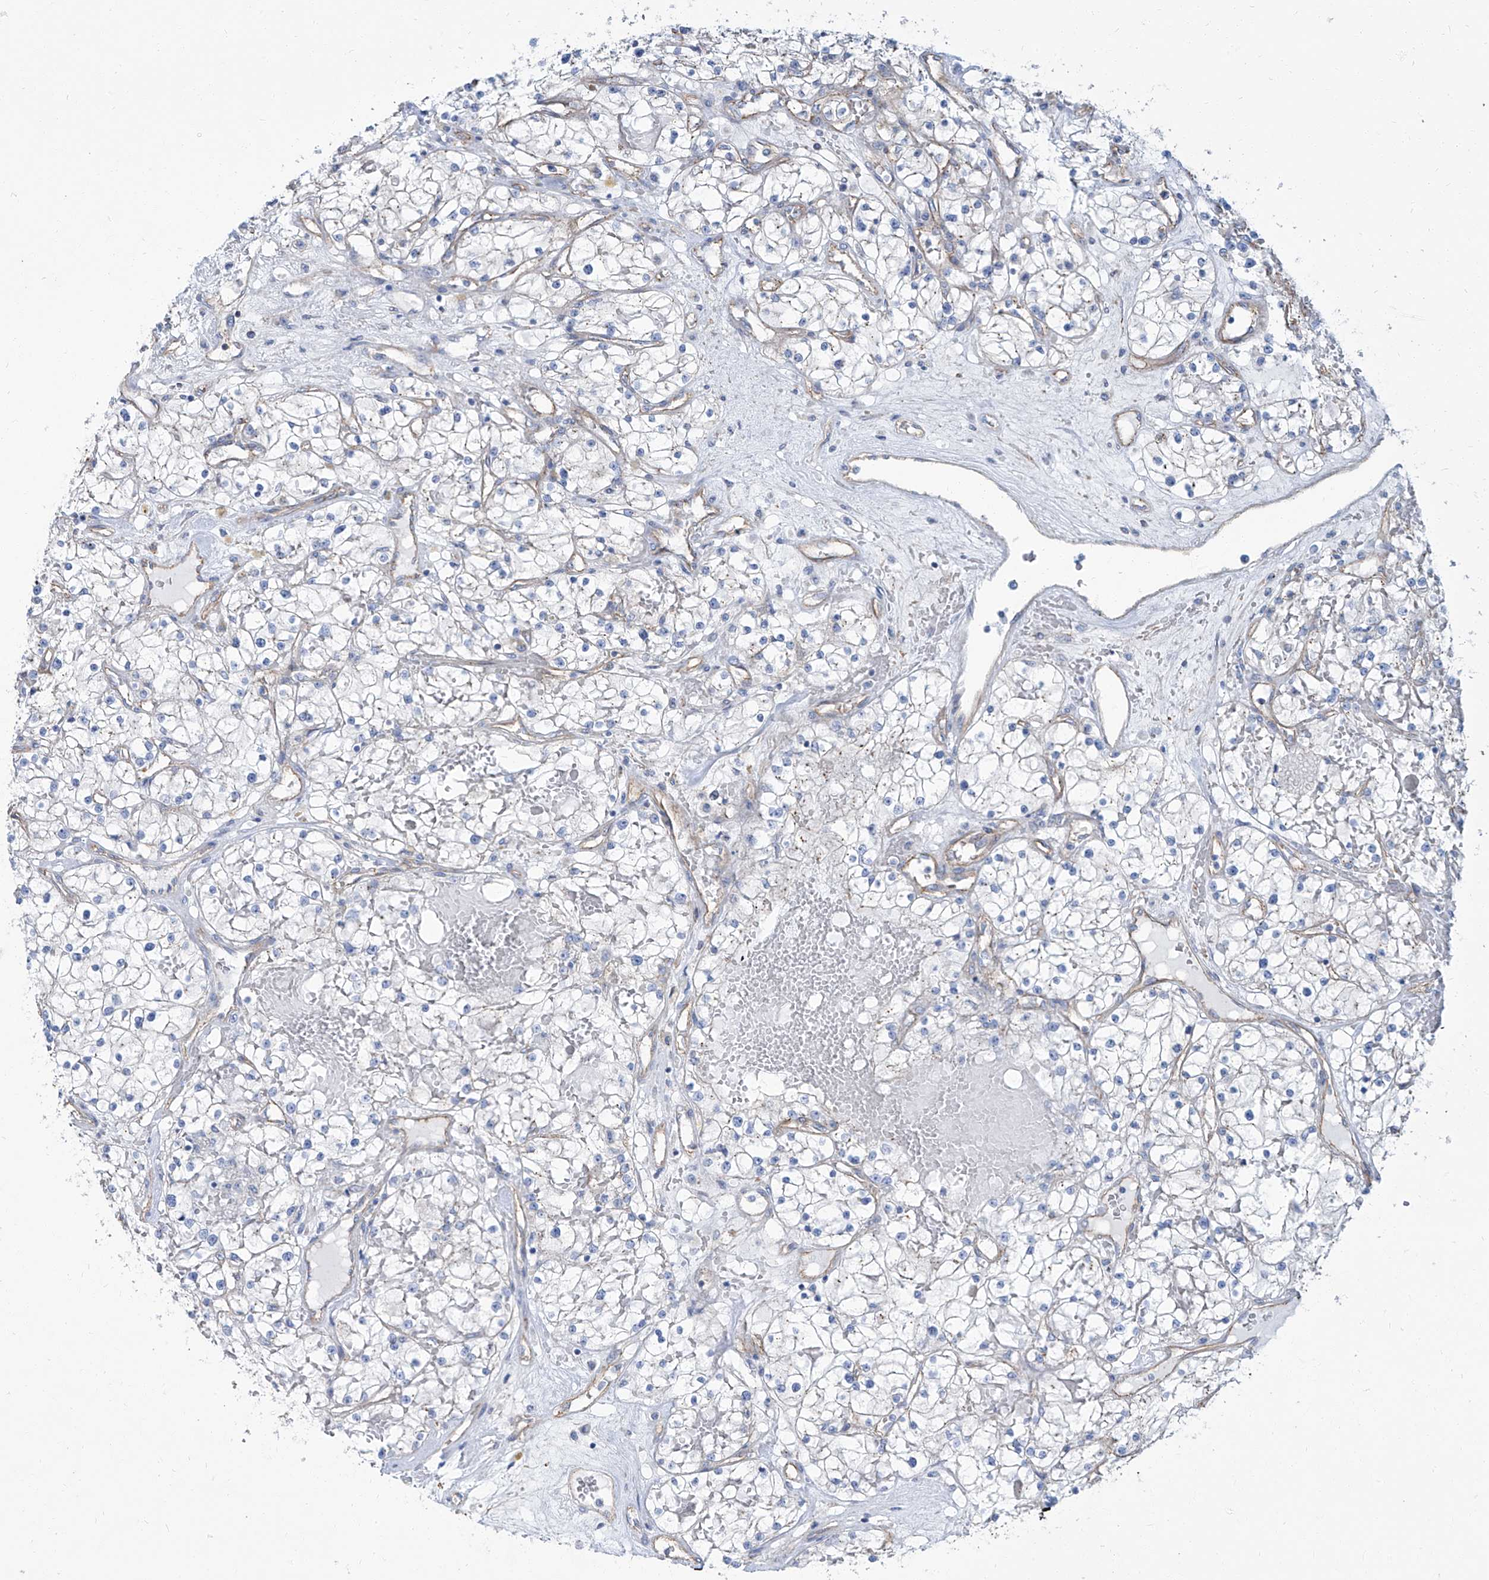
{"staining": {"intensity": "weak", "quantity": "<25%", "location": "cytoplasmic/membranous"}, "tissue": "renal cancer", "cell_type": "Tumor cells", "image_type": "cancer", "snomed": [{"axis": "morphology", "description": "Normal tissue, NOS"}, {"axis": "morphology", "description": "Adenocarcinoma, NOS"}, {"axis": "topography", "description": "Kidney"}], "caption": "Immunohistochemical staining of renal cancer shows no significant positivity in tumor cells.", "gene": "TXLNB", "patient": {"sex": "male", "age": 68}}